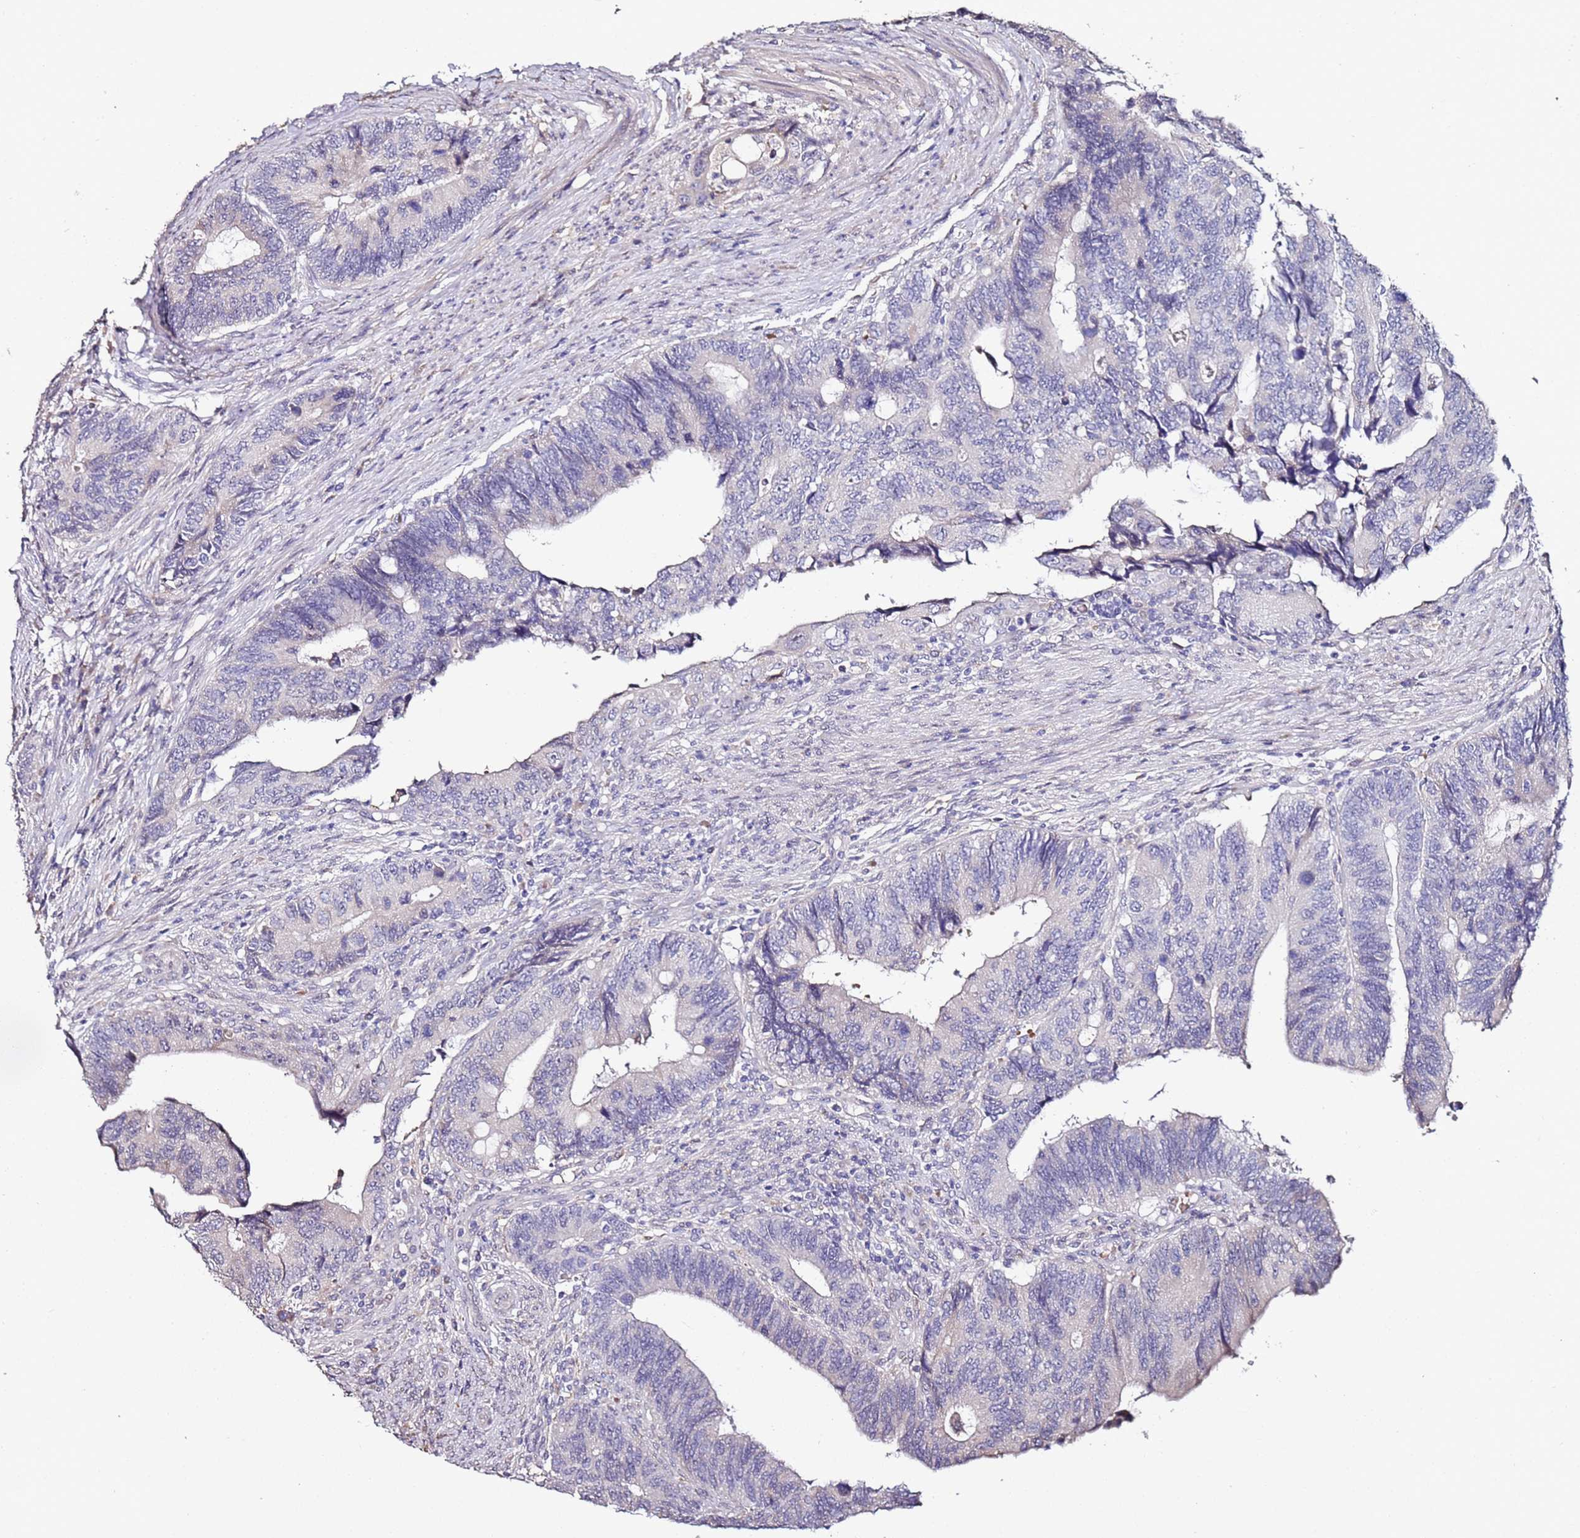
{"staining": {"intensity": "negative", "quantity": "none", "location": "none"}, "tissue": "colorectal cancer", "cell_type": "Tumor cells", "image_type": "cancer", "snomed": [{"axis": "morphology", "description": "Adenocarcinoma, NOS"}, {"axis": "topography", "description": "Colon"}], "caption": "IHC of human colorectal cancer (adenocarcinoma) shows no positivity in tumor cells. (DAB IHC with hematoxylin counter stain).", "gene": "C3orf80", "patient": {"sex": "male", "age": 87}}